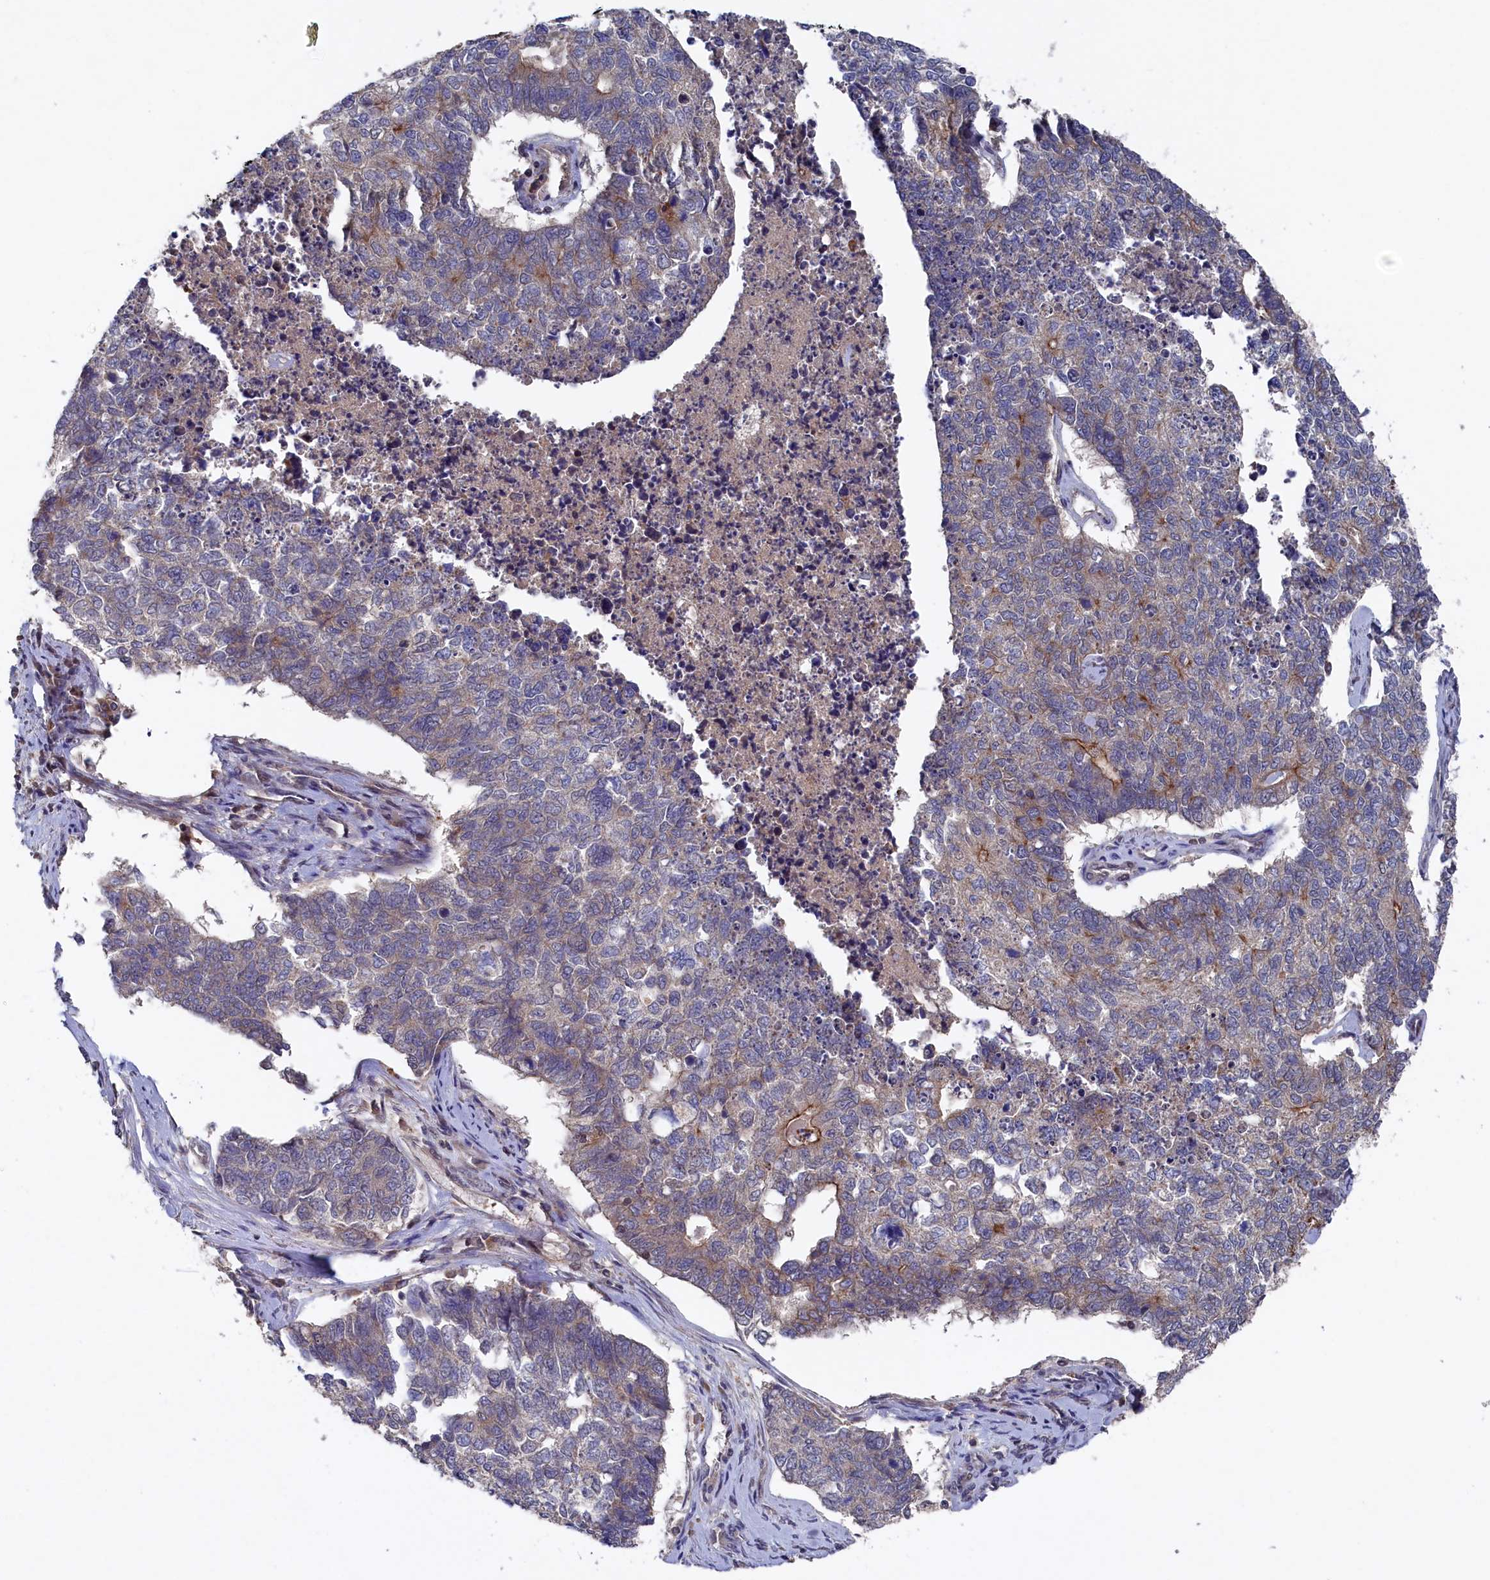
{"staining": {"intensity": "moderate", "quantity": "<25%", "location": "cytoplasmic/membranous"}, "tissue": "cervical cancer", "cell_type": "Tumor cells", "image_type": "cancer", "snomed": [{"axis": "morphology", "description": "Squamous cell carcinoma, NOS"}, {"axis": "topography", "description": "Cervix"}], "caption": "Protein analysis of cervical squamous cell carcinoma tissue displays moderate cytoplasmic/membranous staining in about <25% of tumor cells.", "gene": "TMC5", "patient": {"sex": "female", "age": 63}}